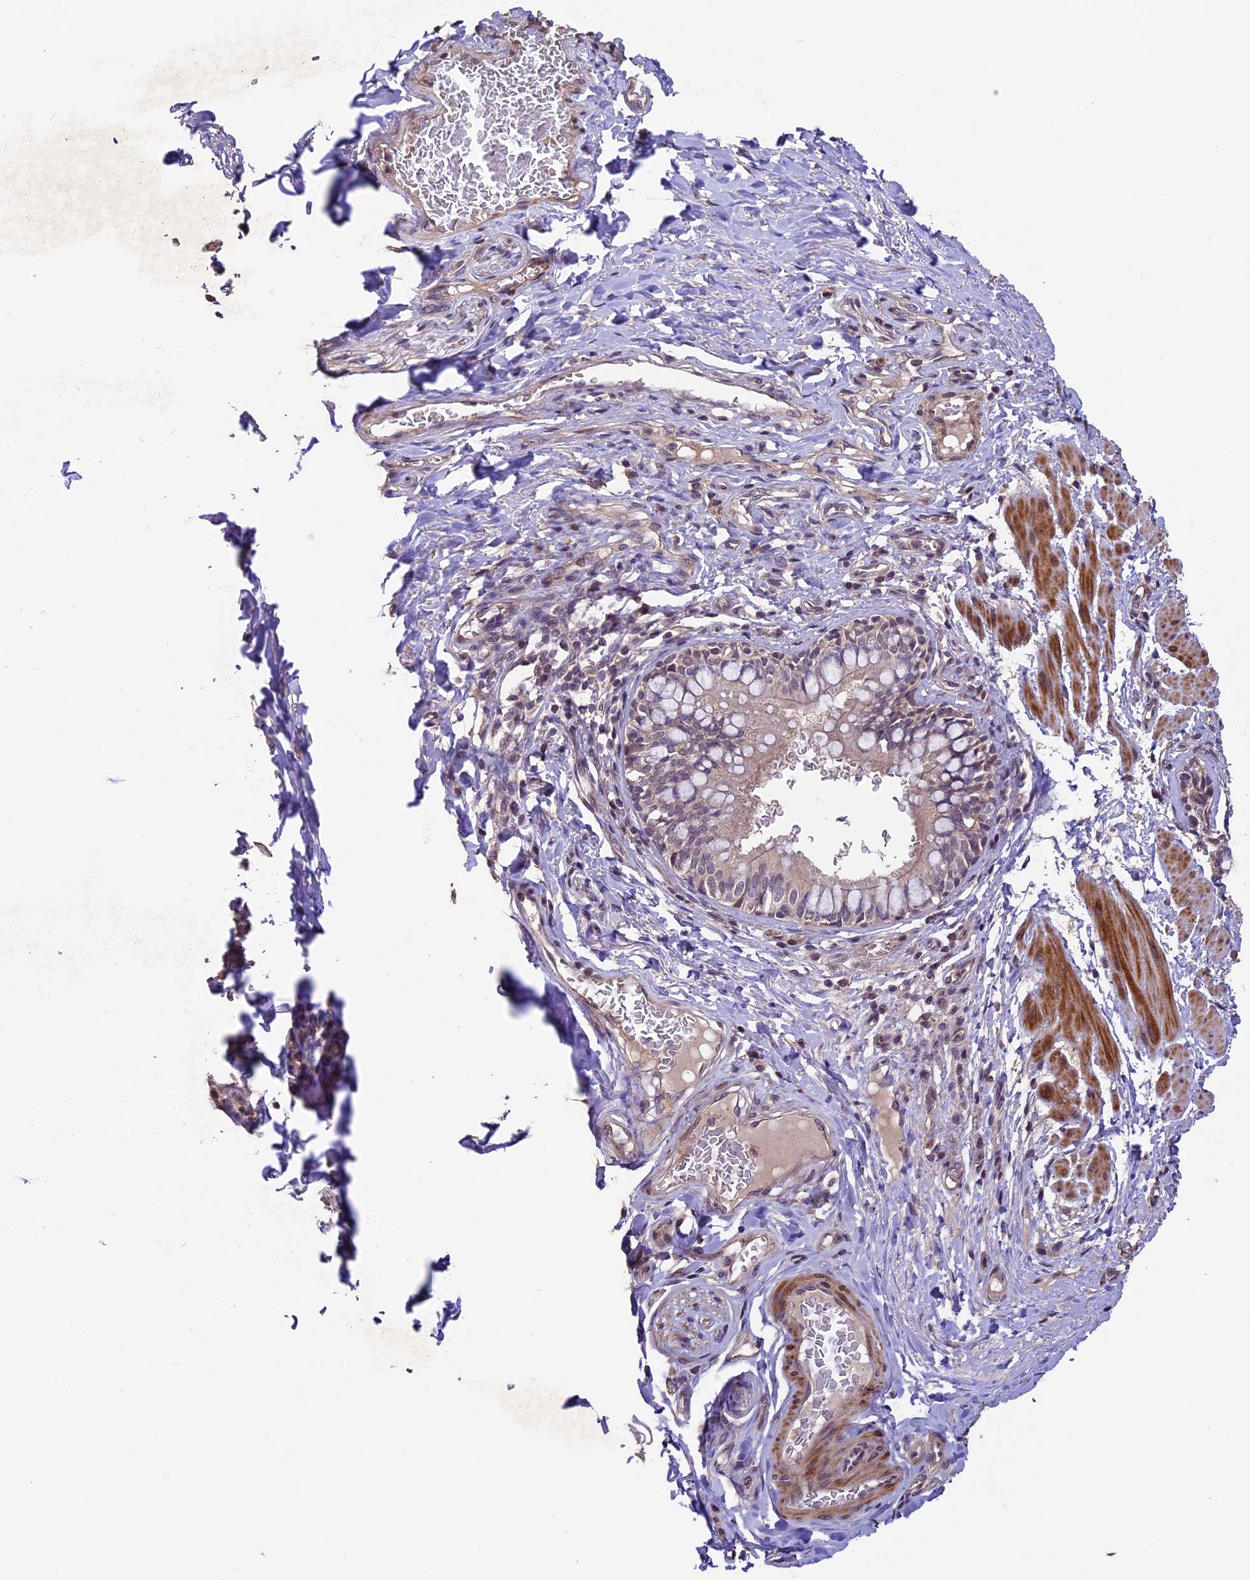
{"staining": {"intensity": "moderate", "quantity": "<25%", "location": "cytoplasmic/membranous"}, "tissue": "bronchus", "cell_type": "Respiratory epithelial cells", "image_type": "normal", "snomed": [{"axis": "morphology", "description": "Normal tissue, NOS"}, {"axis": "topography", "description": "Cartilage tissue"}, {"axis": "topography", "description": "Bronchus"}], "caption": "A high-resolution photomicrograph shows IHC staining of unremarkable bronchus, which exhibits moderate cytoplasmic/membranous staining in about <25% of respiratory epithelial cells.", "gene": "GNB5", "patient": {"sex": "female", "age": 36}}